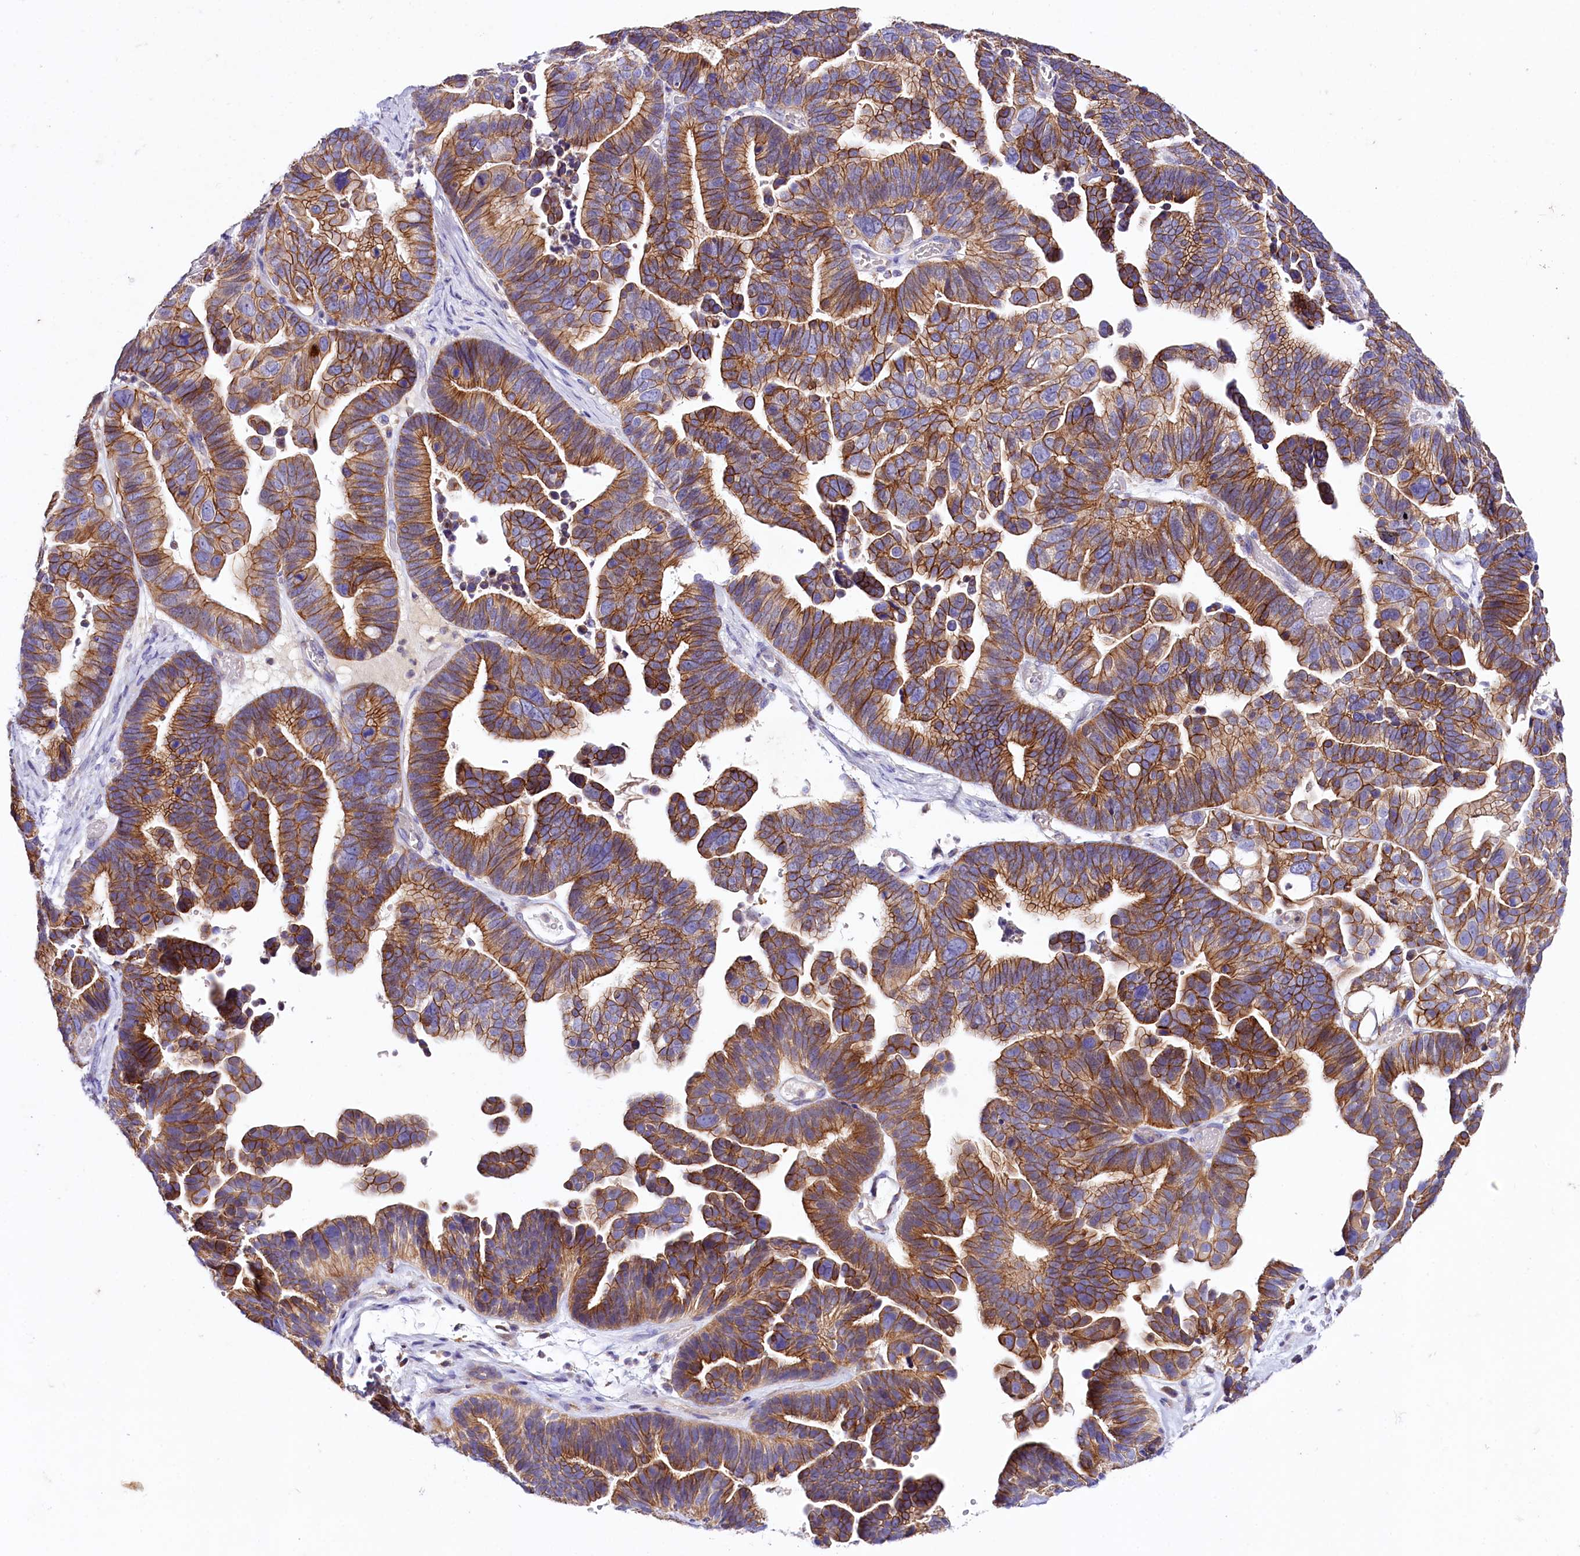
{"staining": {"intensity": "strong", "quantity": ">75%", "location": "cytoplasmic/membranous"}, "tissue": "ovarian cancer", "cell_type": "Tumor cells", "image_type": "cancer", "snomed": [{"axis": "morphology", "description": "Cystadenocarcinoma, serous, NOS"}, {"axis": "topography", "description": "Ovary"}], "caption": "Protein staining by immunohistochemistry (IHC) exhibits strong cytoplasmic/membranous positivity in about >75% of tumor cells in ovarian cancer (serous cystadenocarcinoma).", "gene": "SACM1L", "patient": {"sex": "female", "age": 56}}